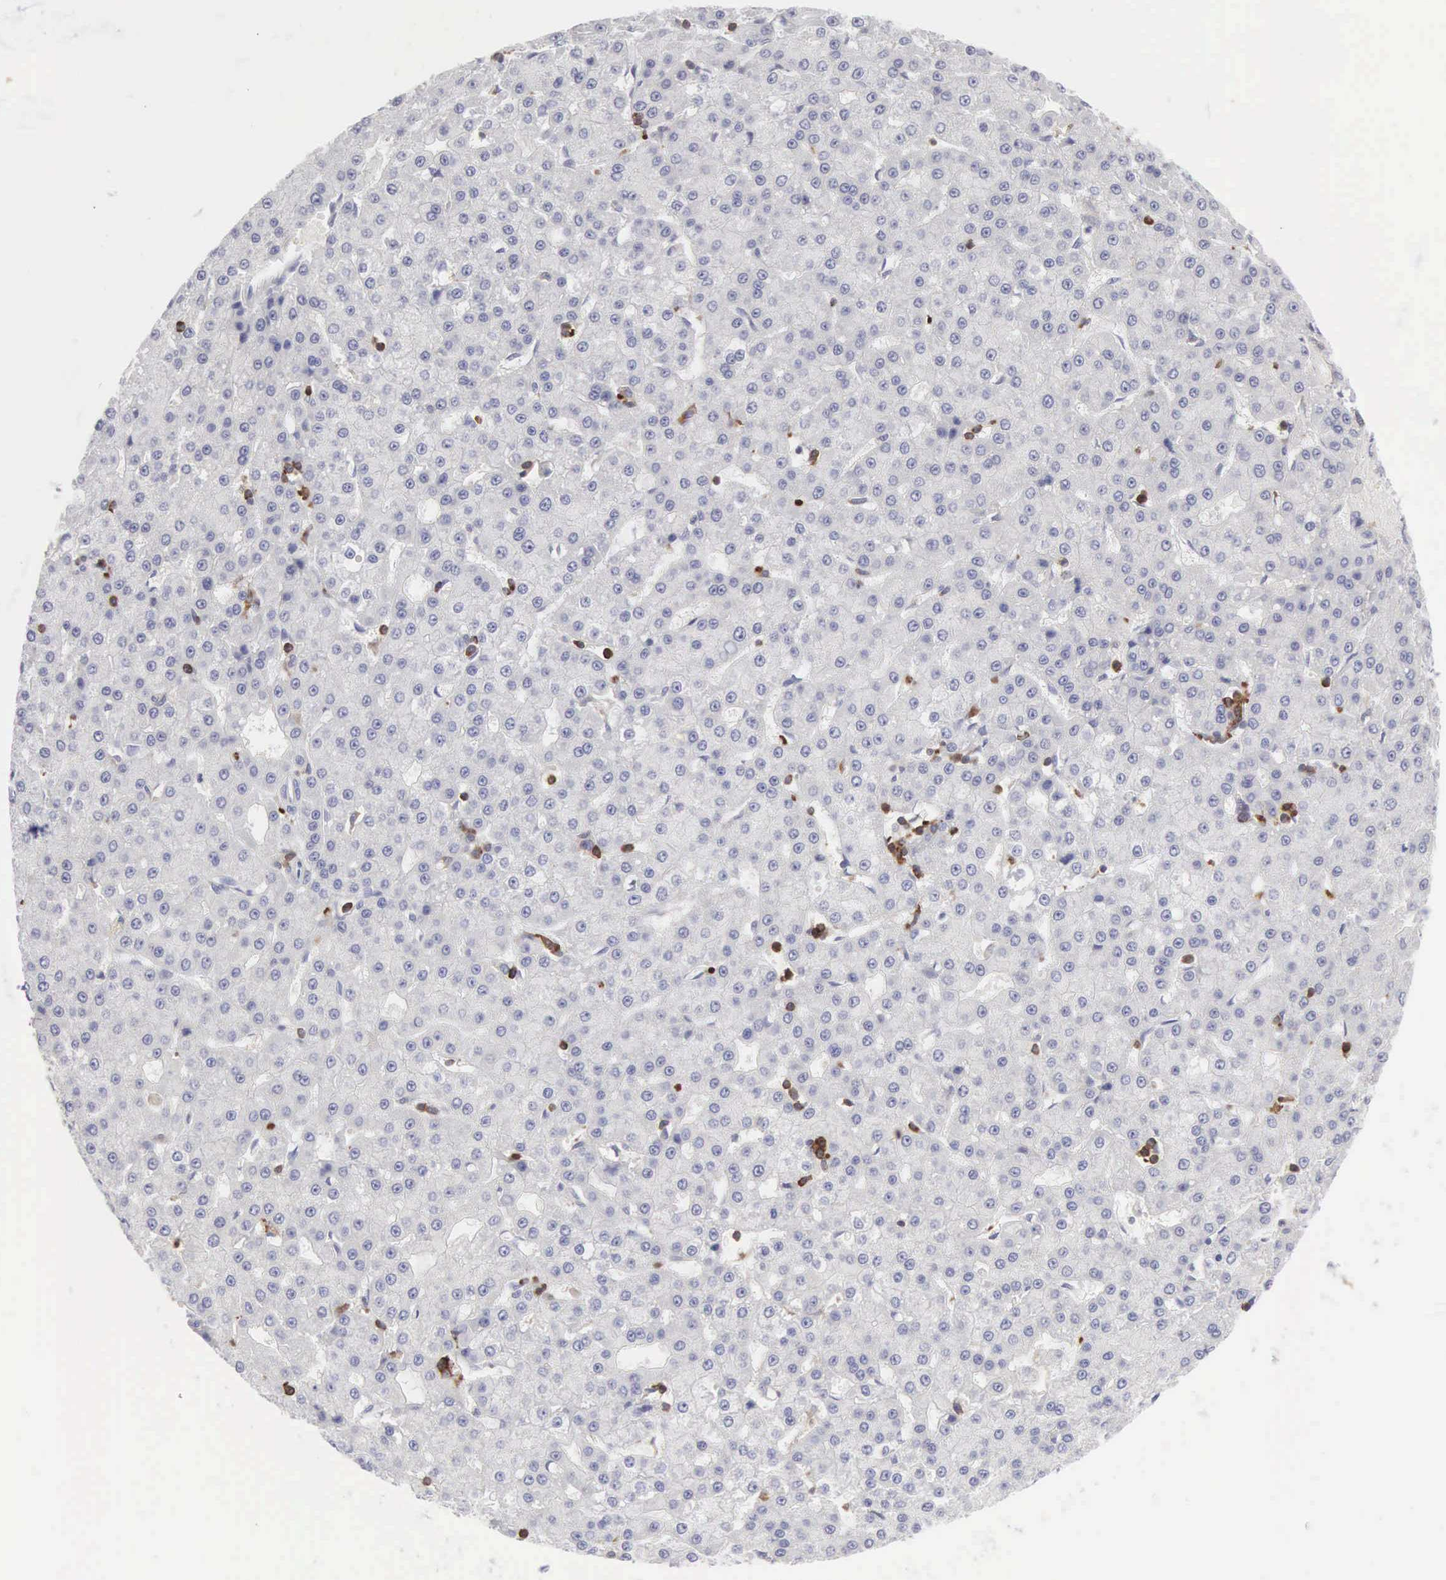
{"staining": {"intensity": "negative", "quantity": "none", "location": "none"}, "tissue": "liver cancer", "cell_type": "Tumor cells", "image_type": "cancer", "snomed": [{"axis": "morphology", "description": "Carcinoma, Hepatocellular, NOS"}, {"axis": "topography", "description": "Liver"}], "caption": "High power microscopy histopathology image of an immunohistochemistry image of liver hepatocellular carcinoma, revealing no significant expression in tumor cells. The staining was performed using DAB (3,3'-diaminobenzidine) to visualize the protein expression in brown, while the nuclei were stained in blue with hematoxylin (Magnification: 20x).", "gene": "SH3BP1", "patient": {"sex": "male", "age": 47}}